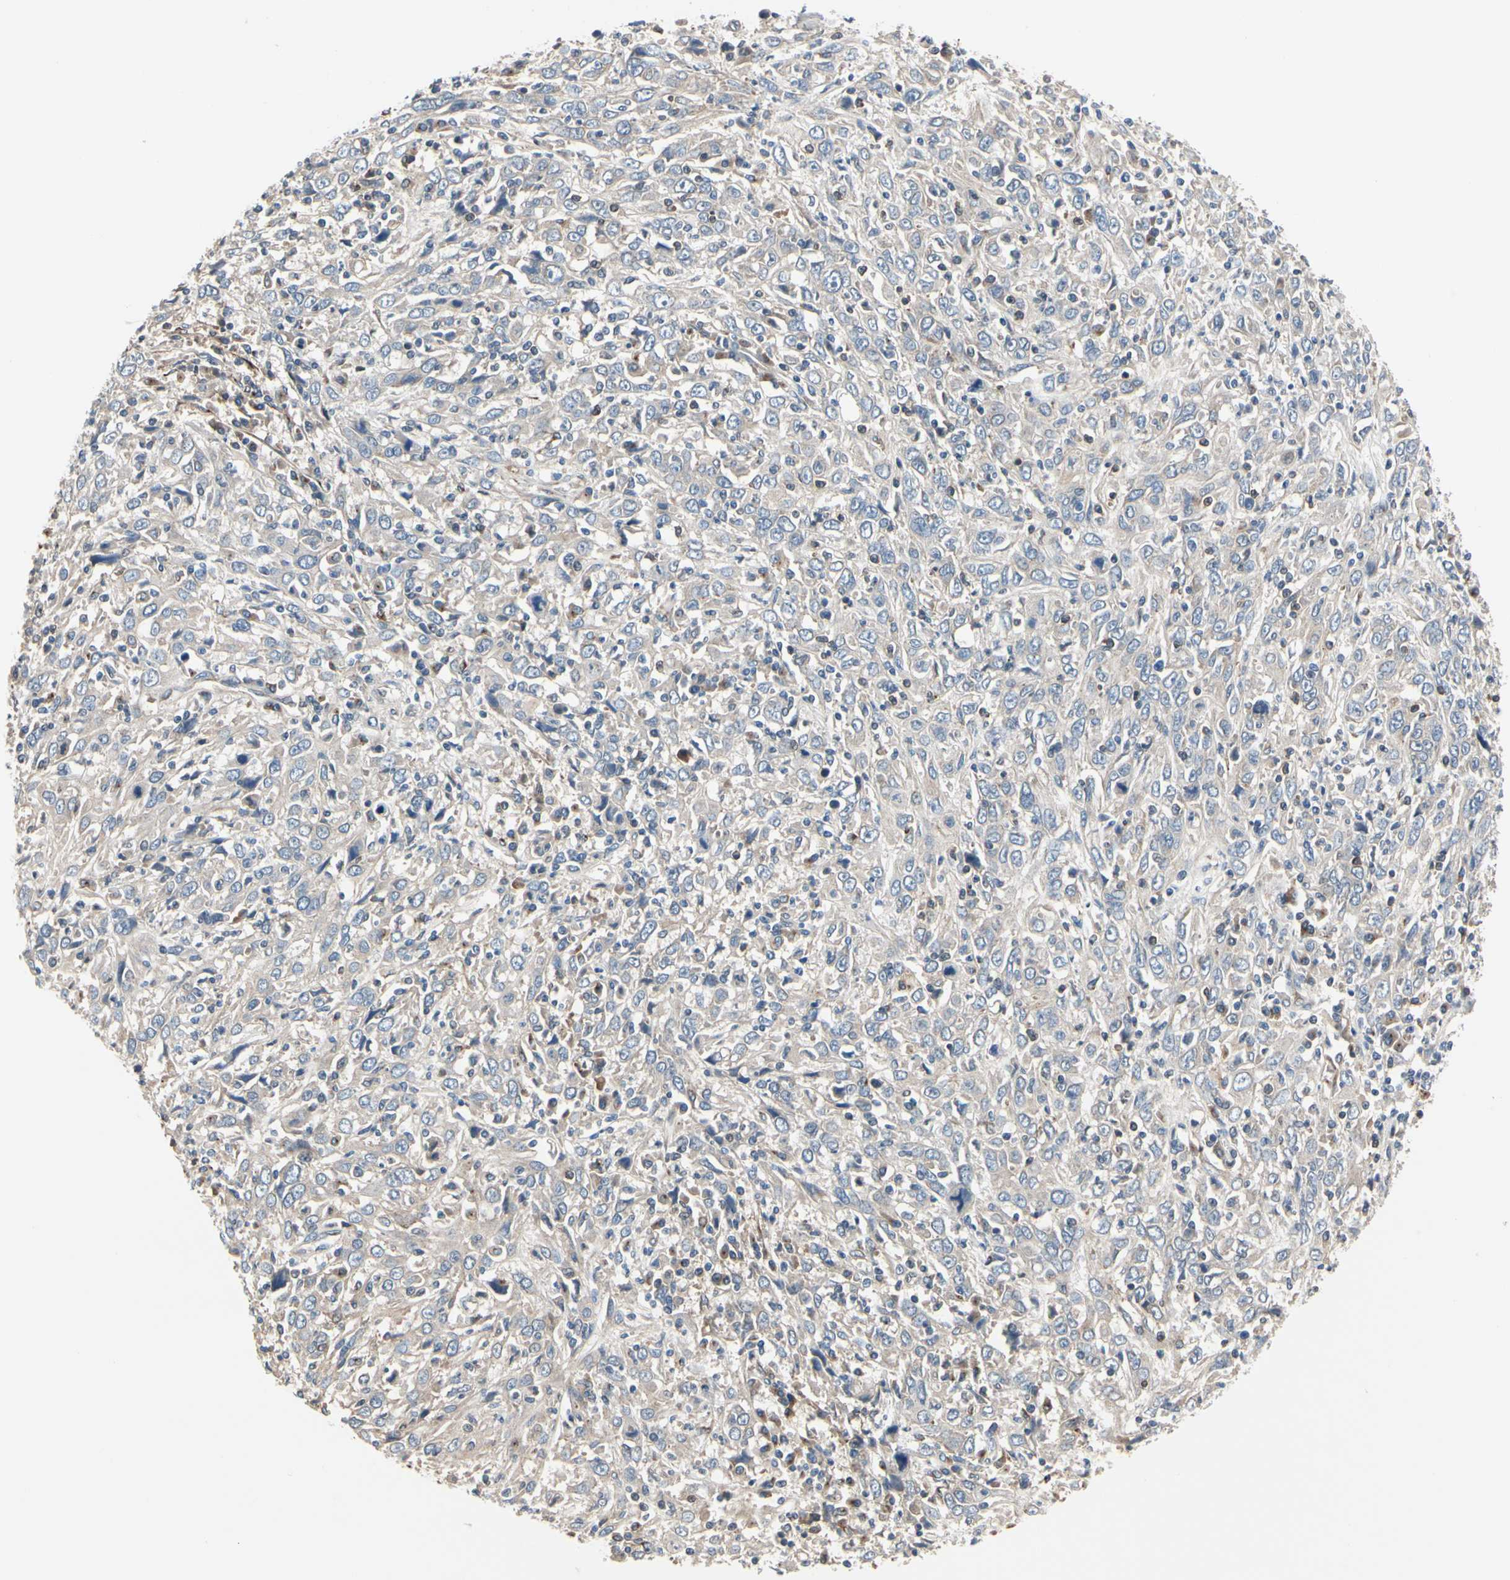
{"staining": {"intensity": "negative", "quantity": "none", "location": "none"}, "tissue": "cervical cancer", "cell_type": "Tumor cells", "image_type": "cancer", "snomed": [{"axis": "morphology", "description": "Squamous cell carcinoma, NOS"}, {"axis": "topography", "description": "Cervix"}], "caption": "Immunohistochemistry image of human cervical cancer stained for a protein (brown), which displays no expression in tumor cells.", "gene": "PRKAR2B", "patient": {"sex": "female", "age": 46}}